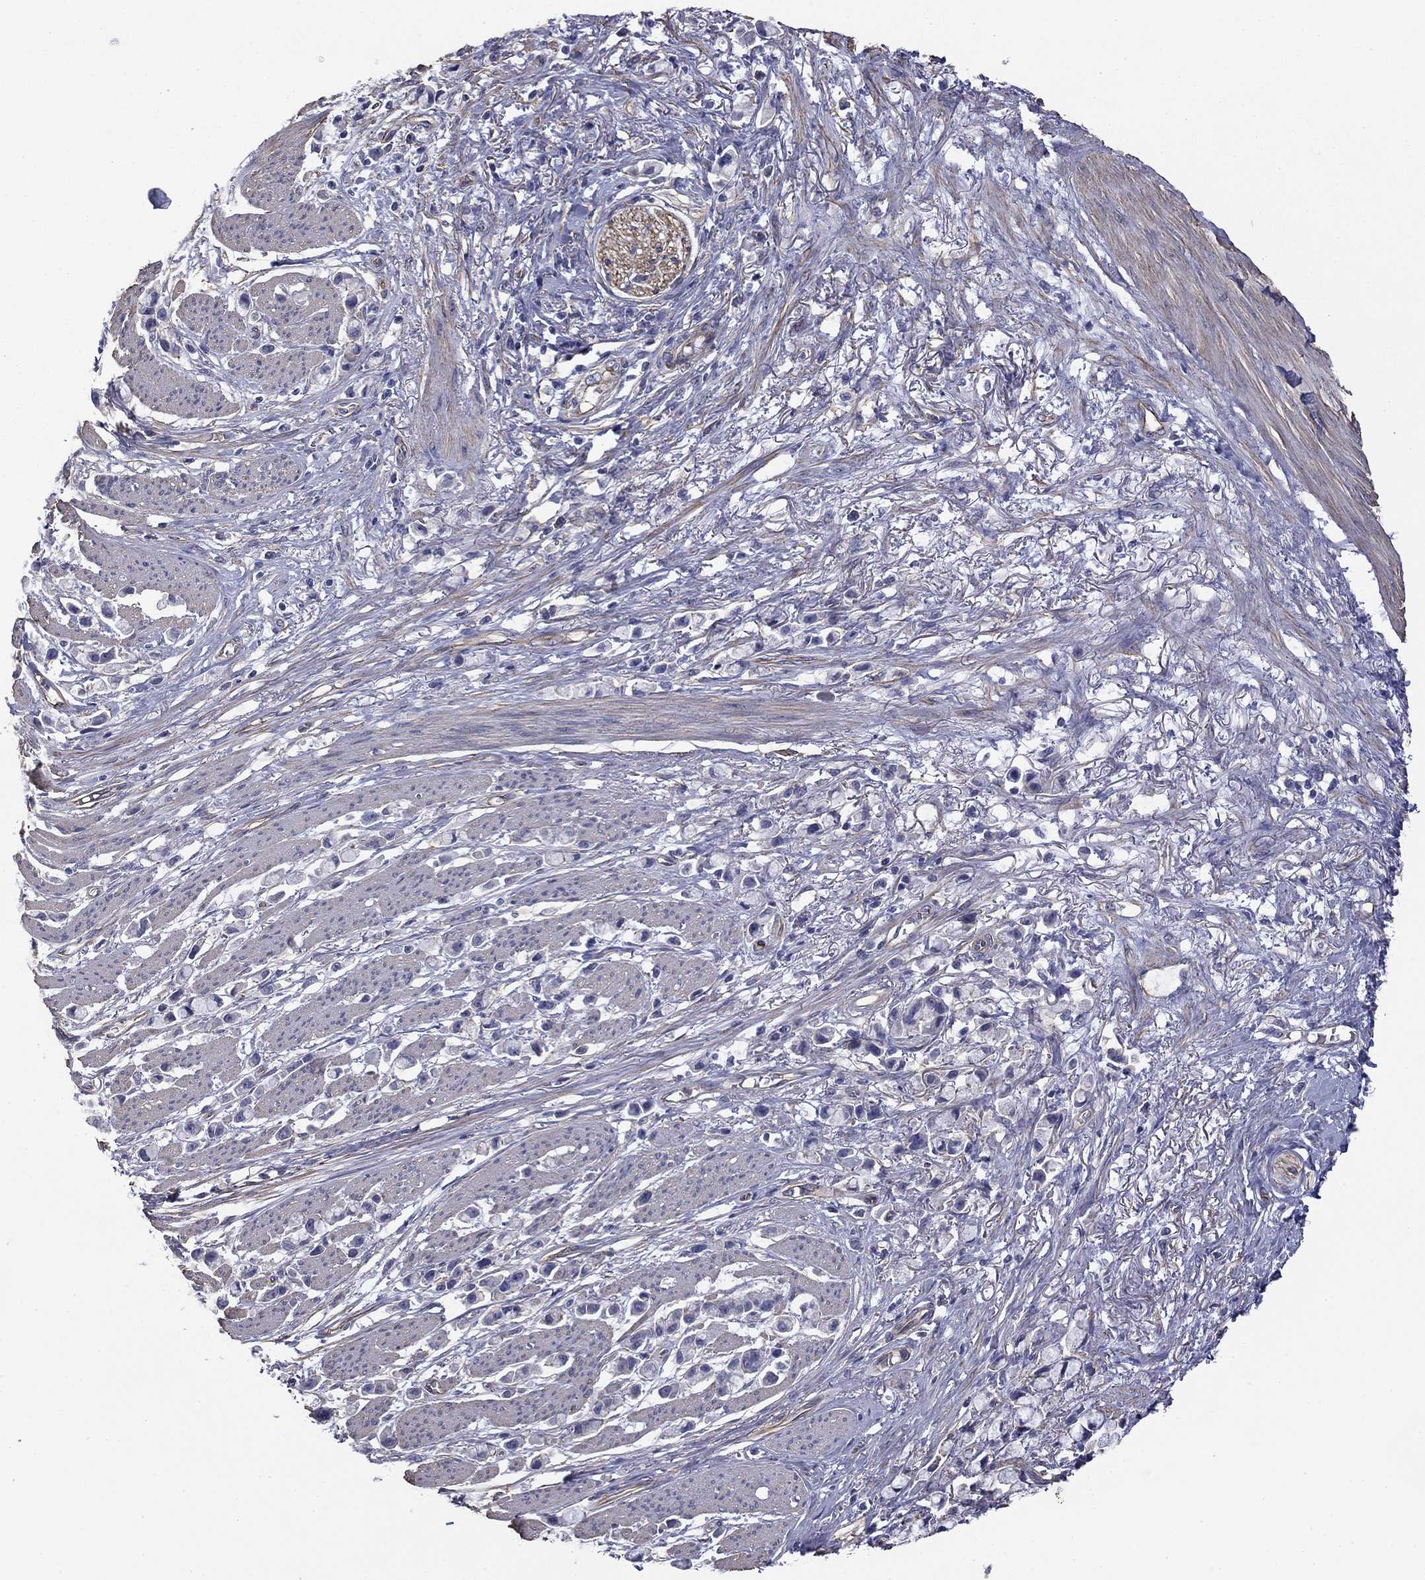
{"staining": {"intensity": "negative", "quantity": "none", "location": "none"}, "tissue": "stomach cancer", "cell_type": "Tumor cells", "image_type": "cancer", "snomed": [{"axis": "morphology", "description": "Adenocarcinoma, NOS"}, {"axis": "topography", "description": "Stomach"}], "caption": "DAB immunohistochemical staining of human stomach adenocarcinoma reveals no significant expression in tumor cells.", "gene": "TCHH", "patient": {"sex": "female", "age": 81}}